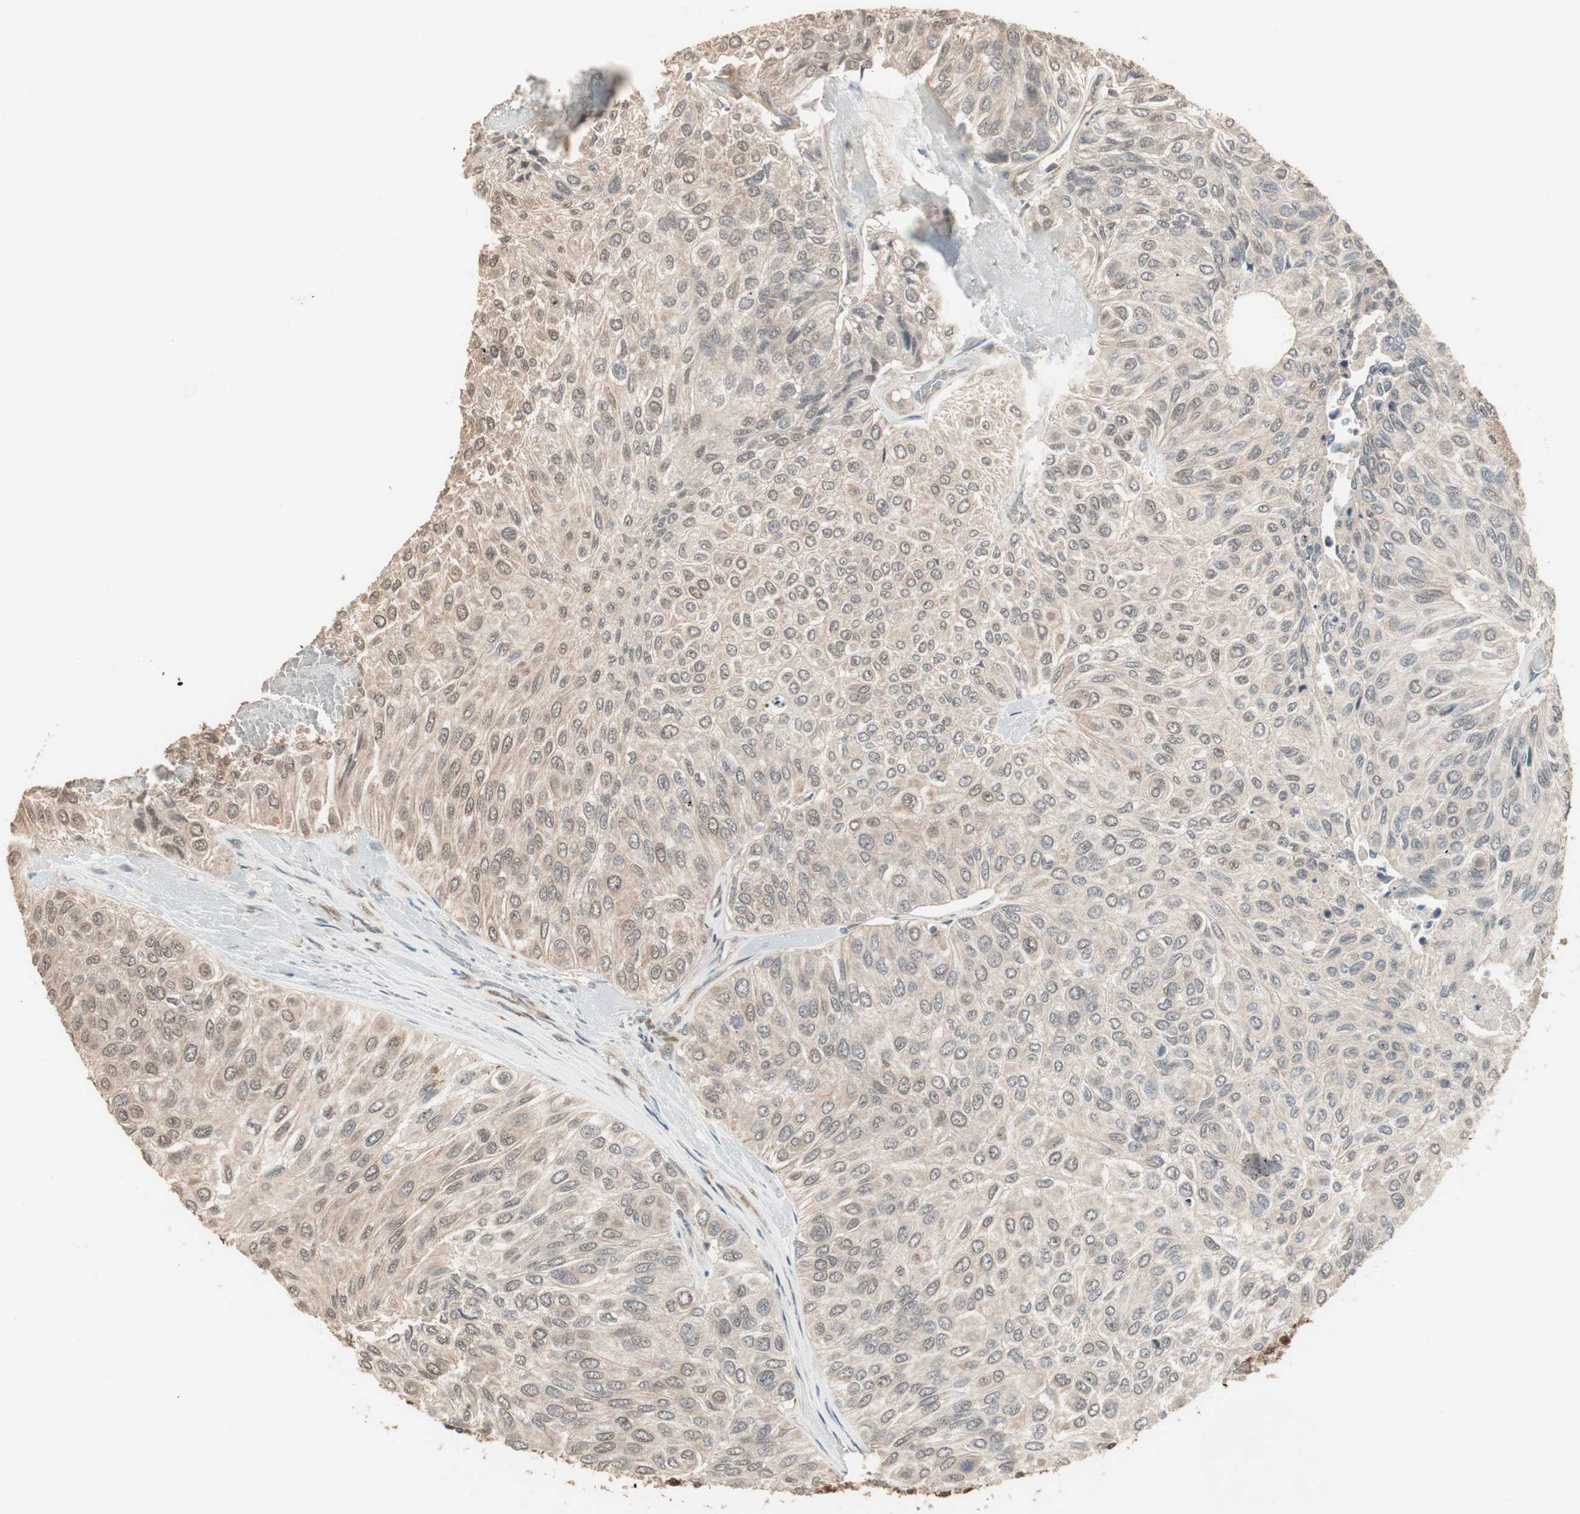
{"staining": {"intensity": "weak", "quantity": "25%-75%", "location": "cytoplasmic/membranous,nuclear"}, "tissue": "urothelial cancer", "cell_type": "Tumor cells", "image_type": "cancer", "snomed": [{"axis": "morphology", "description": "Urothelial carcinoma, High grade"}, {"axis": "topography", "description": "Urinary bladder"}], "caption": "Weak cytoplasmic/membranous and nuclear protein staining is seen in about 25%-75% of tumor cells in urothelial carcinoma (high-grade). Nuclei are stained in blue.", "gene": "ZSCAN31", "patient": {"sex": "male", "age": 66}}